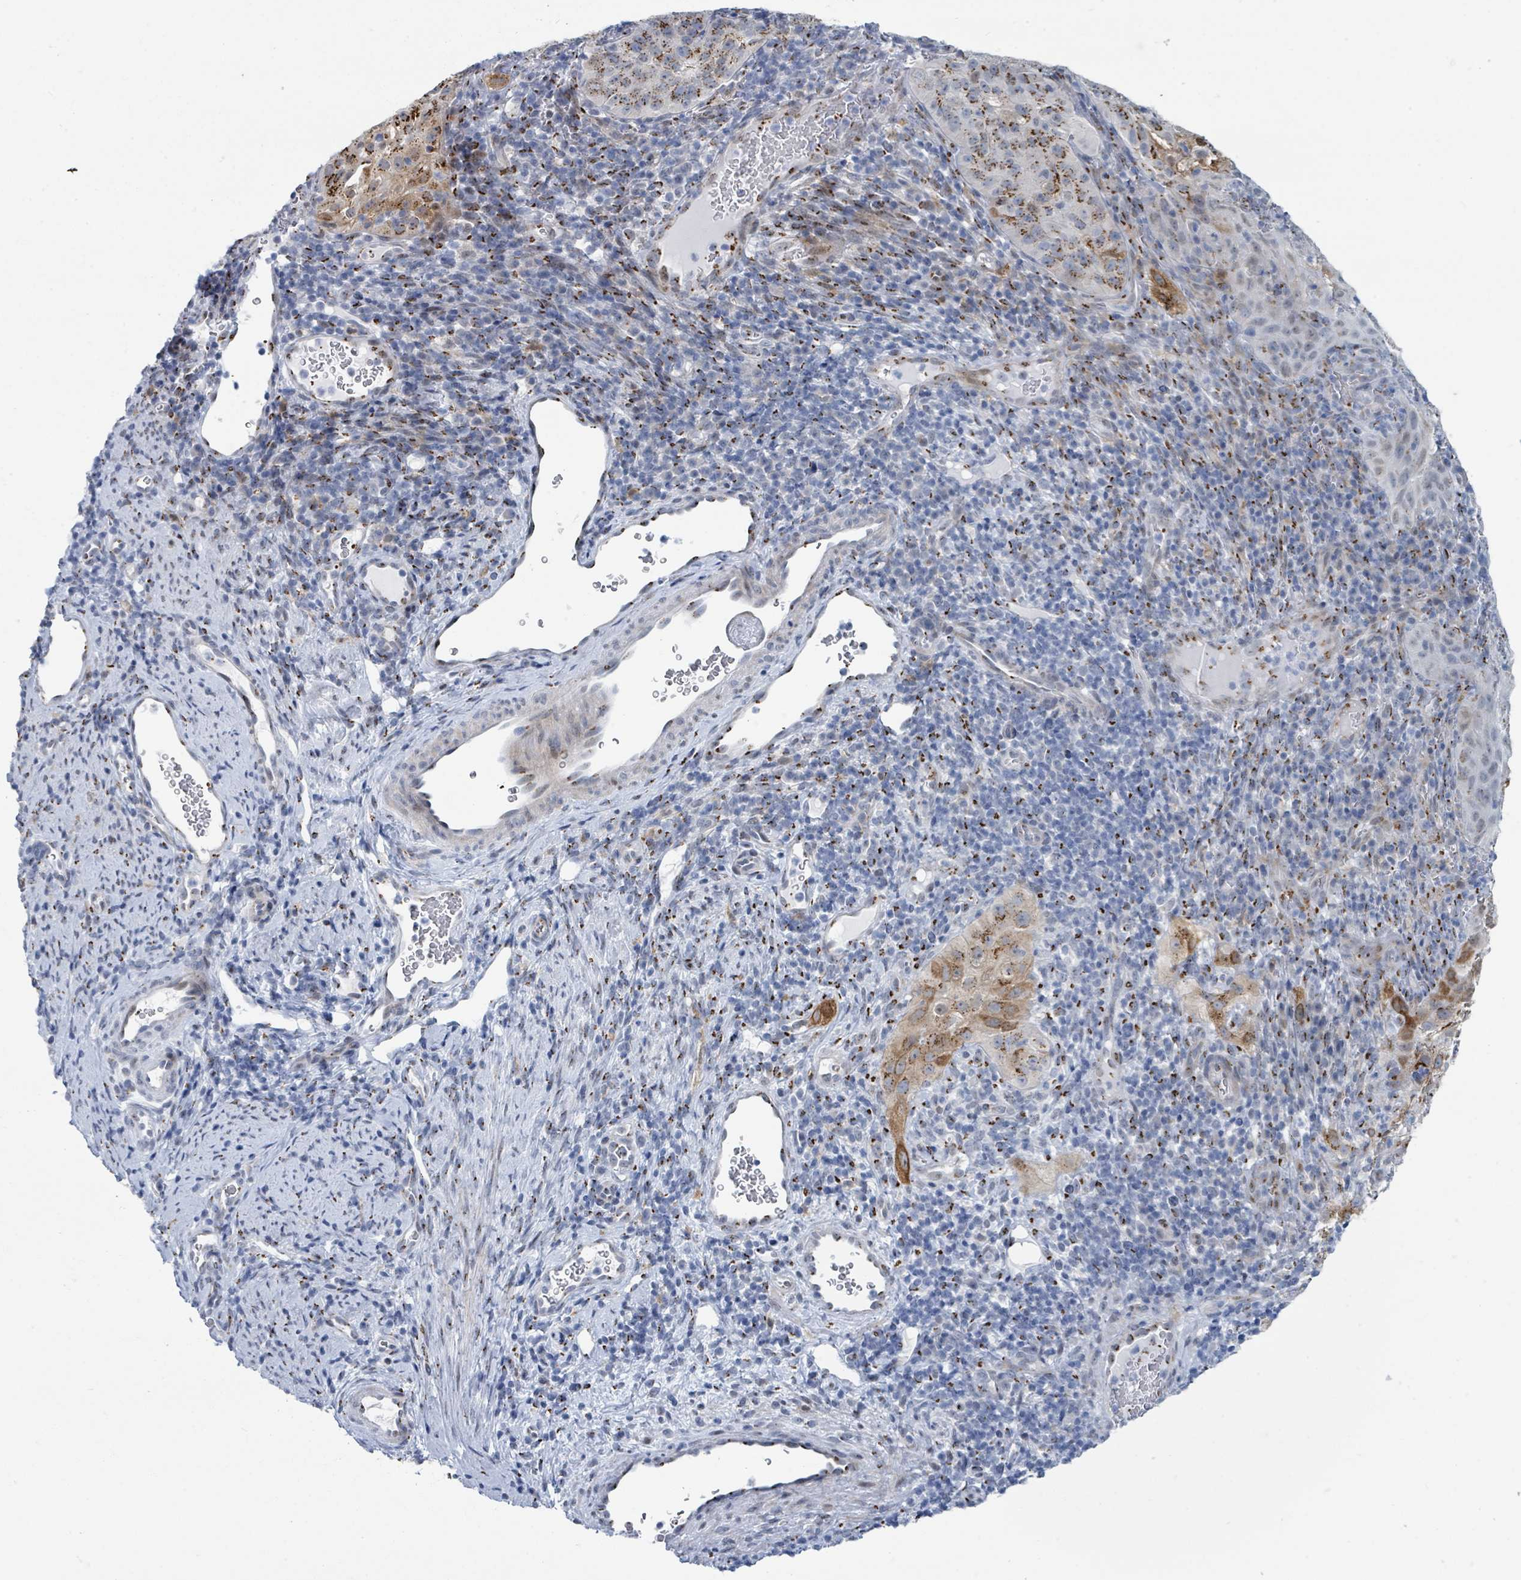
{"staining": {"intensity": "moderate", "quantity": "25%-75%", "location": "cytoplasmic/membranous"}, "tissue": "cervical cancer", "cell_type": "Tumor cells", "image_type": "cancer", "snomed": [{"axis": "morphology", "description": "Squamous cell carcinoma, NOS"}, {"axis": "topography", "description": "Cervix"}], "caption": "About 25%-75% of tumor cells in human cervical cancer (squamous cell carcinoma) demonstrate moderate cytoplasmic/membranous protein positivity as visualized by brown immunohistochemical staining.", "gene": "DCAF5", "patient": {"sex": "female", "age": 52}}